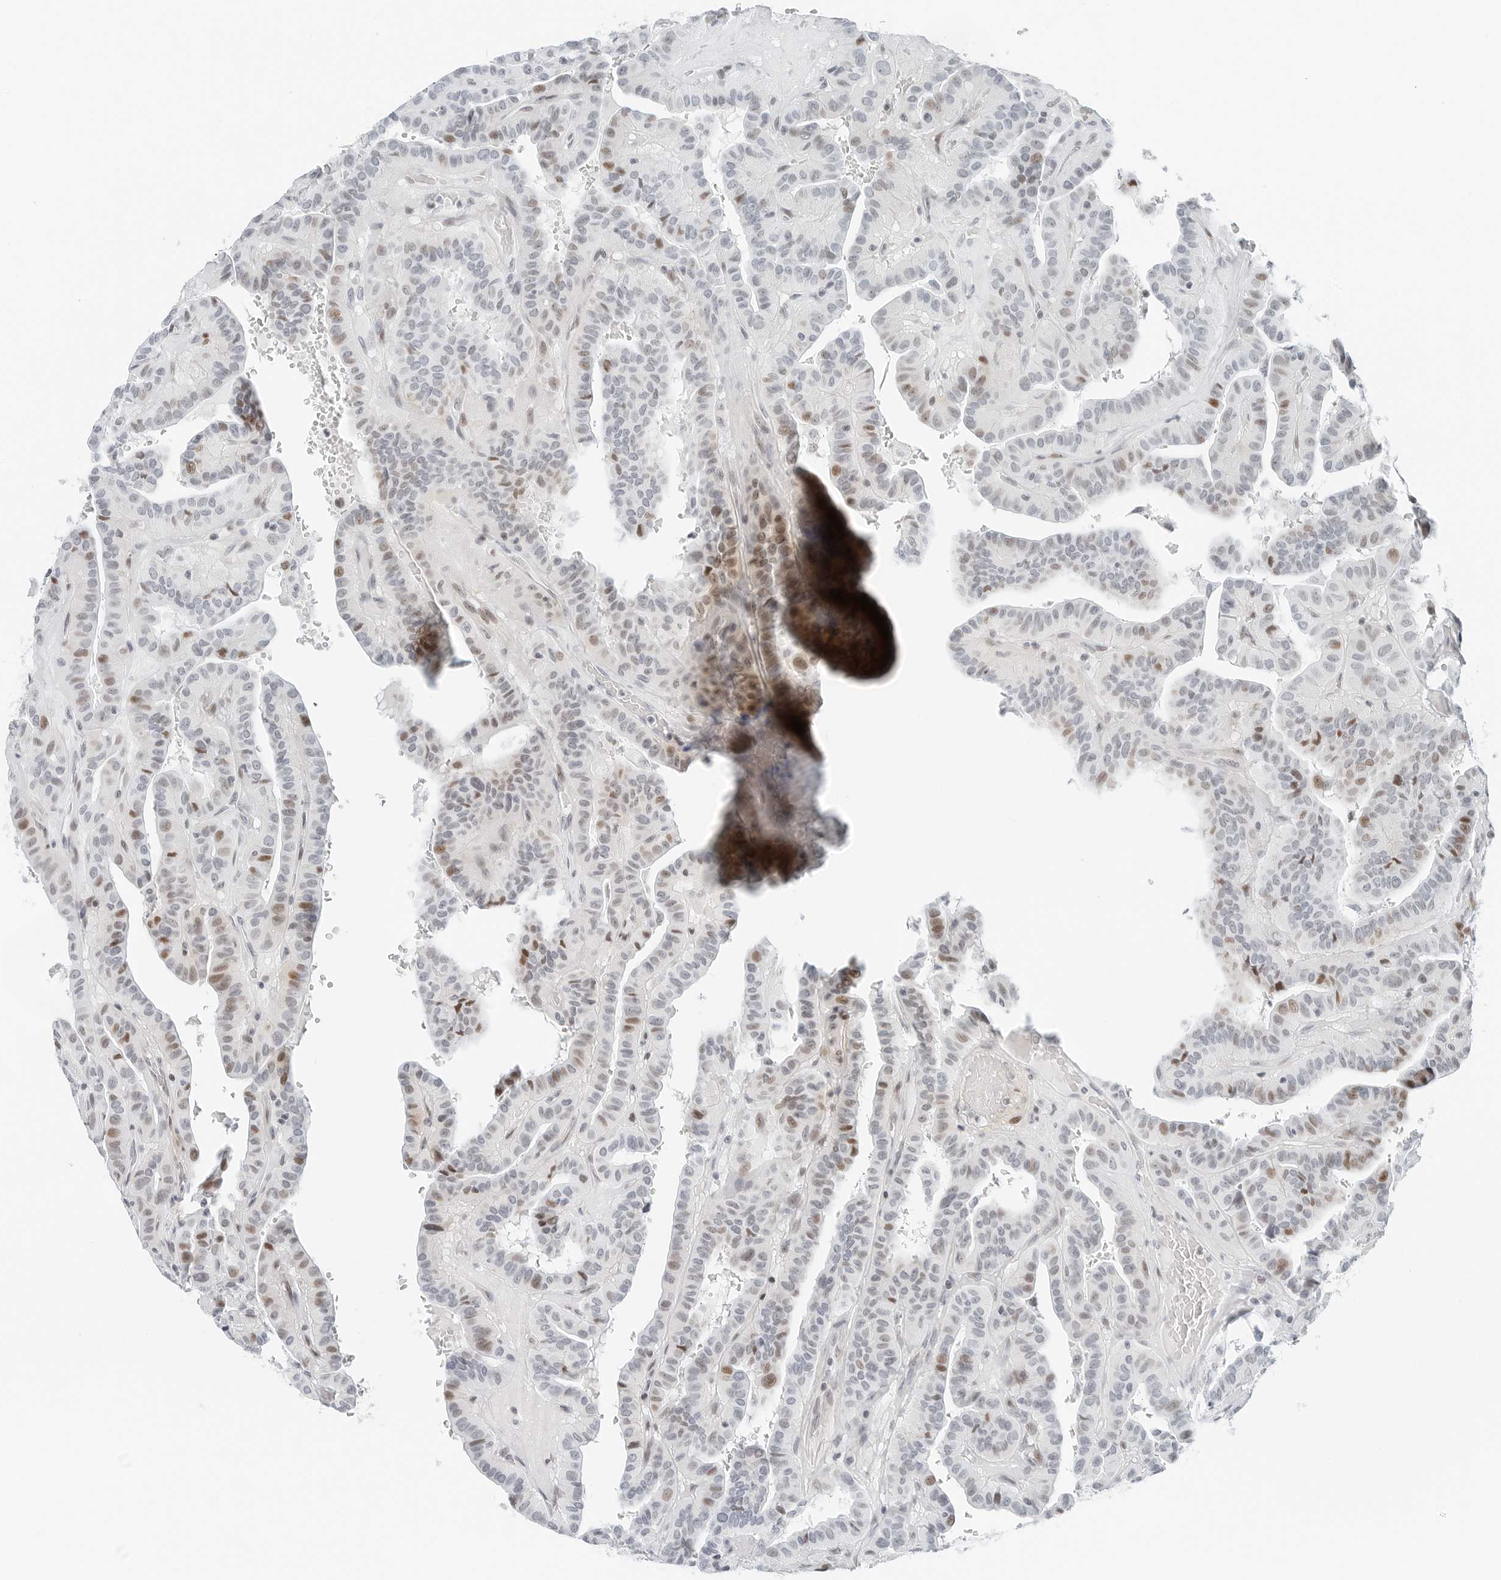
{"staining": {"intensity": "moderate", "quantity": "25%-75%", "location": "nuclear"}, "tissue": "thyroid cancer", "cell_type": "Tumor cells", "image_type": "cancer", "snomed": [{"axis": "morphology", "description": "Papillary adenocarcinoma, NOS"}, {"axis": "topography", "description": "Thyroid gland"}], "caption": "Immunohistochemistry (IHC) of human thyroid cancer (papillary adenocarcinoma) shows medium levels of moderate nuclear positivity in about 25%-75% of tumor cells.", "gene": "NTMT2", "patient": {"sex": "male", "age": 77}}